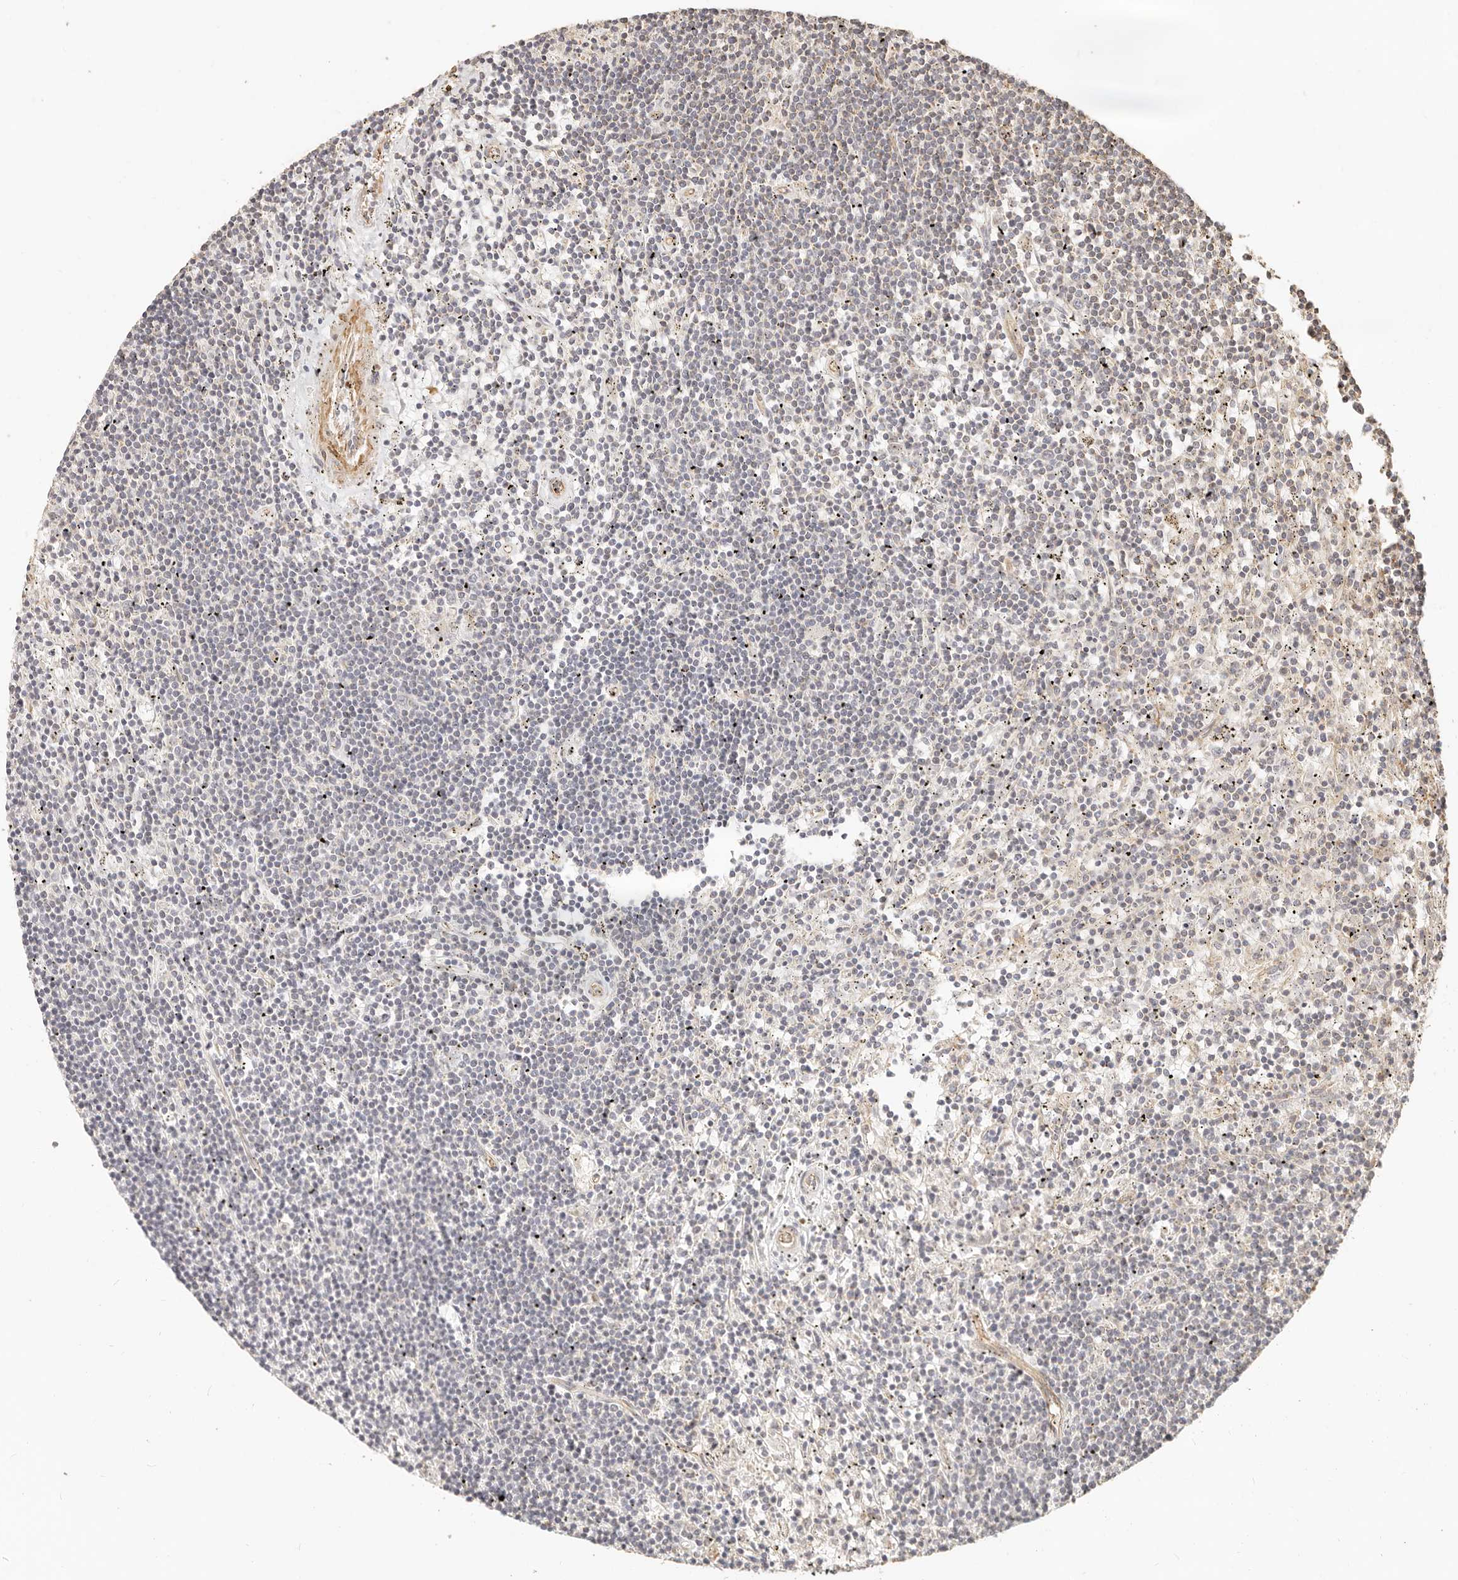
{"staining": {"intensity": "negative", "quantity": "none", "location": "none"}, "tissue": "lymphoma", "cell_type": "Tumor cells", "image_type": "cancer", "snomed": [{"axis": "morphology", "description": "Malignant lymphoma, non-Hodgkin's type, Low grade"}, {"axis": "topography", "description": "Spleen"}], "caption": "A high-resolution micrograph shows immunohistochemistry (IHC) staining of lymphoma, which demonstrates no significant positivity in tumor cells. (DAB immunohistochemistry visualized using brightfield microscopy, high magnification).", "gene": "PTPN22", "patient": {"sex": "male", "age": 76}}